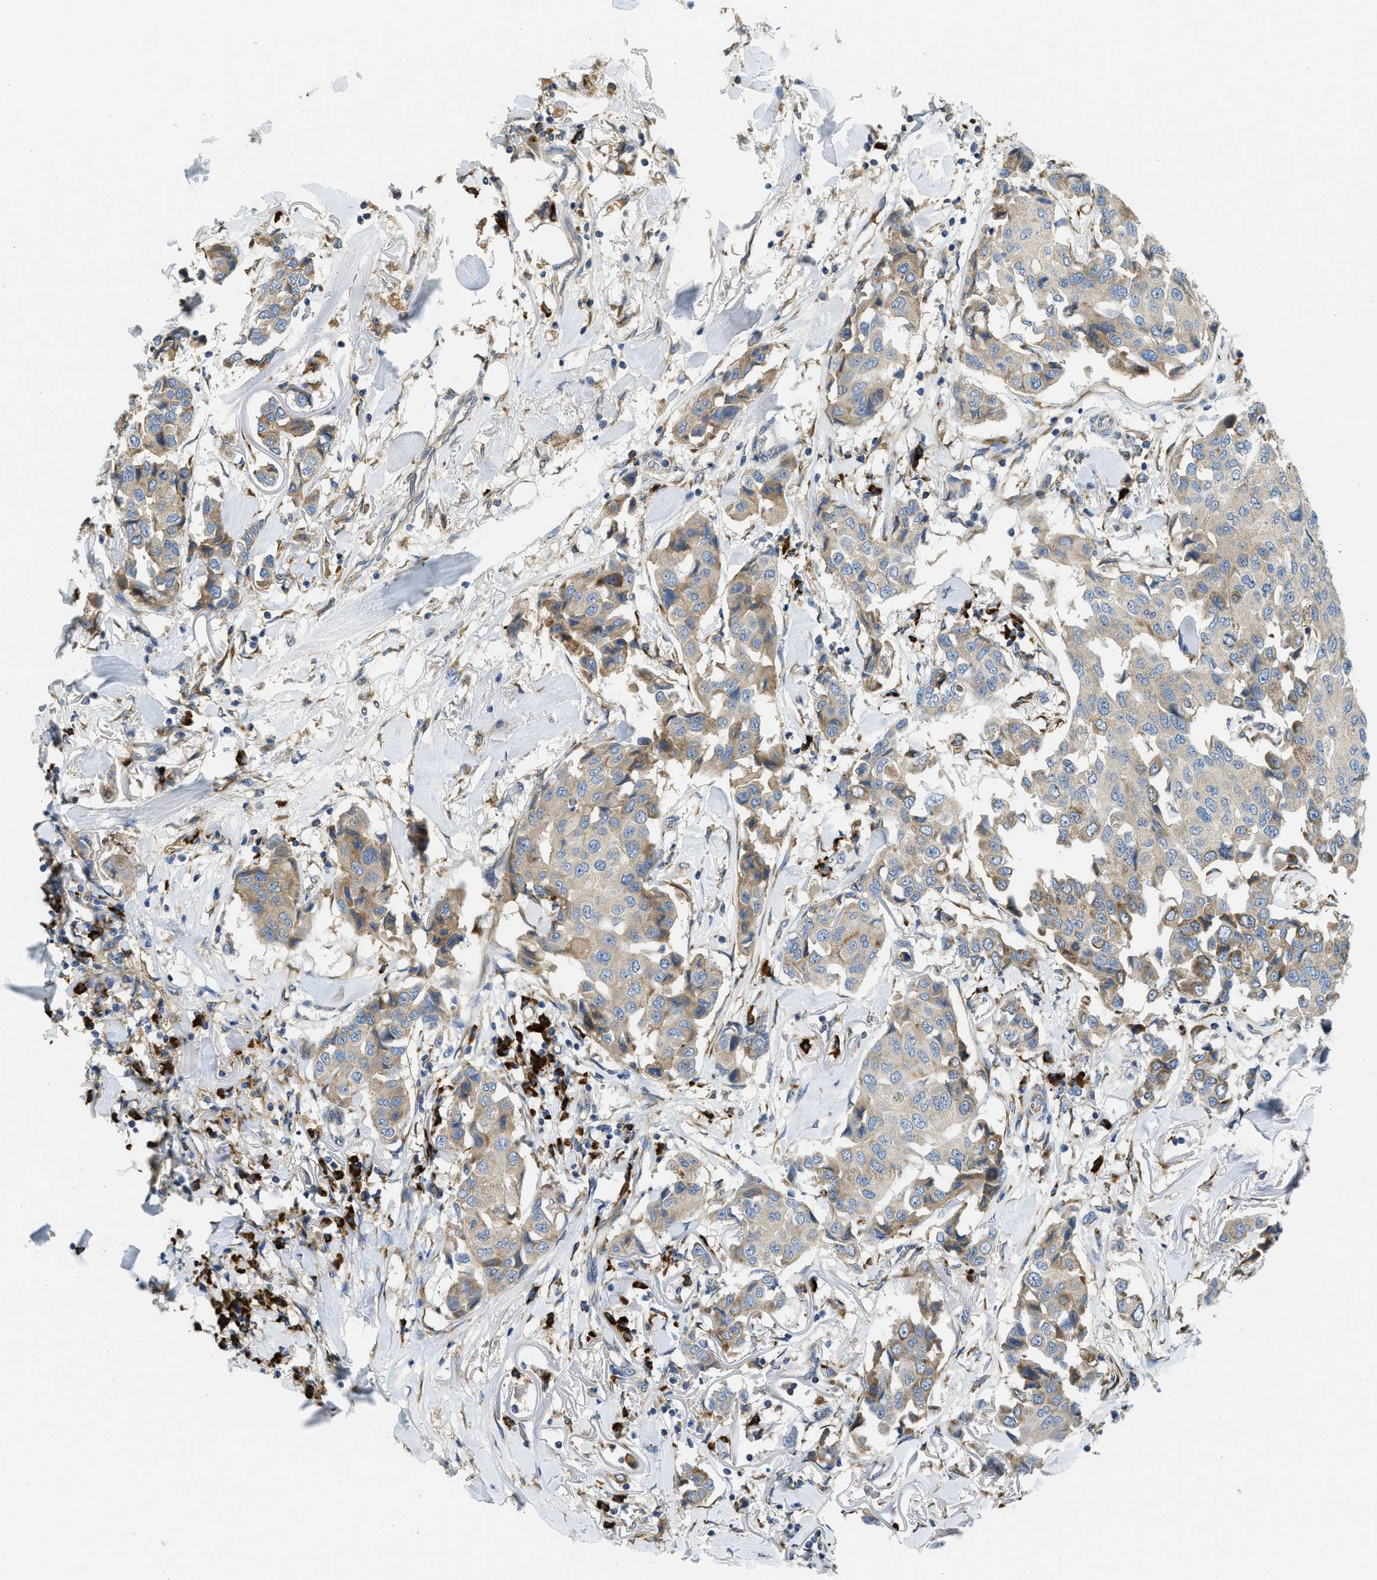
{"staining": {"intensity": "weak", "quantity": ">75%", "location": "cytoplasmic/membranous"}, "tissue": "breast cancer", "cell_type": "Tumor cells", "image_type": "cancer", "snomed": [{"axis": "morphology", "description": "Duct carcinoma"}, {"axis": "topography", "description": "Breast"}], "caption": "A micrograph of human breast cancer (intraductal carcinoma) stained for a protein demonstrates weak cytoplasmic/membranous brown staining in tumor cells.", "gene": "SSR1", "patient": {"sex": "female", "age": 80}}